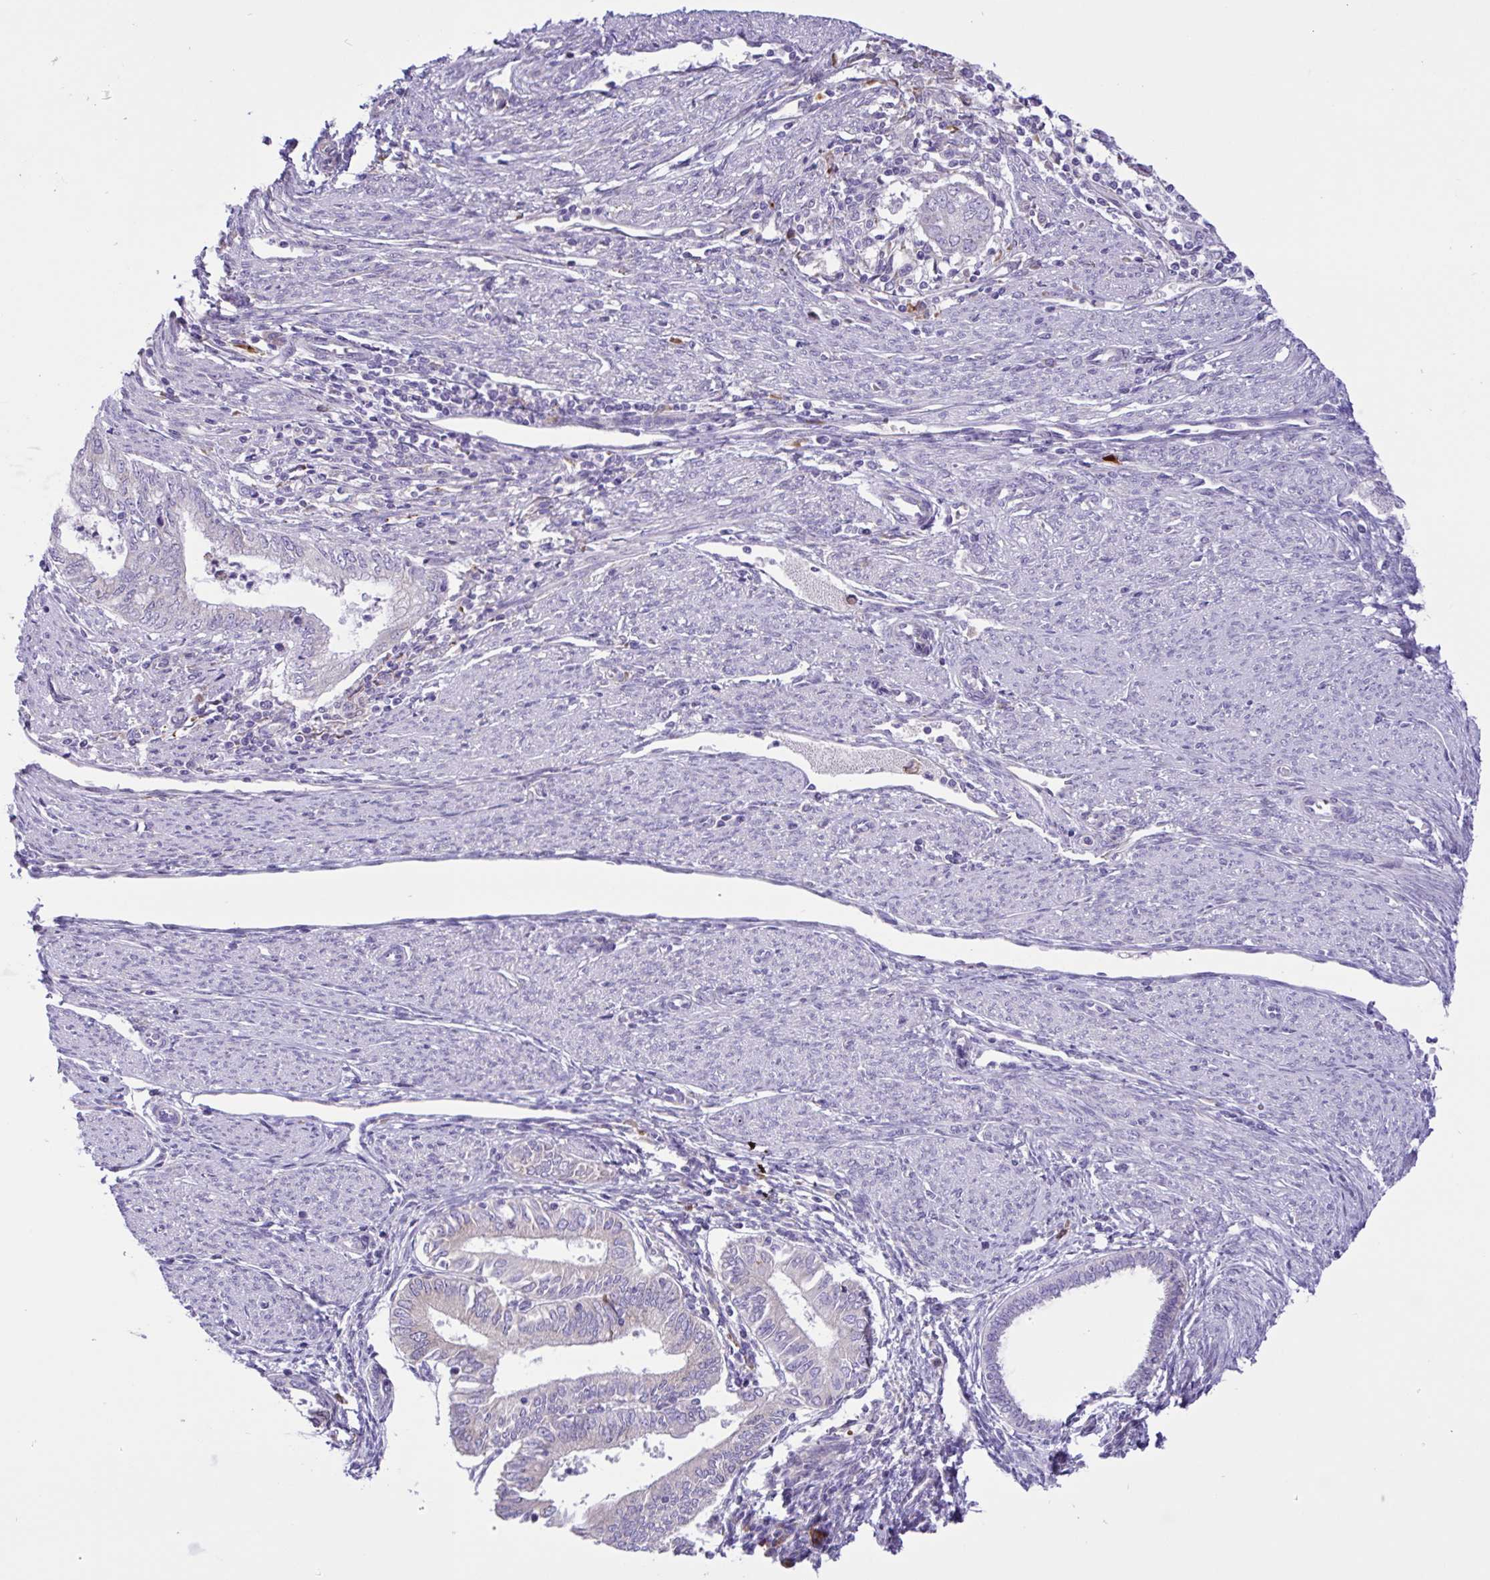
{"staining": {"intensity": "negative", "quantity": "none", "location": "none"}, "tissue": "endometrial cancer", "cell_type": "Tumor cells", "image_type": "cancer", "snomed": [{"axis": "morphology", "description": "Adenocarcinoma, NOS"}, {"axis": "topography", "description": "Endometrium"}], "caption": "Tumor cells are negative for protein expression in human endometrial adenocarcinoma. (IHC, brightfield microscopy, high magnification).", "gene": "DSC3", "patient": {"sex": "female", "age": 79}}